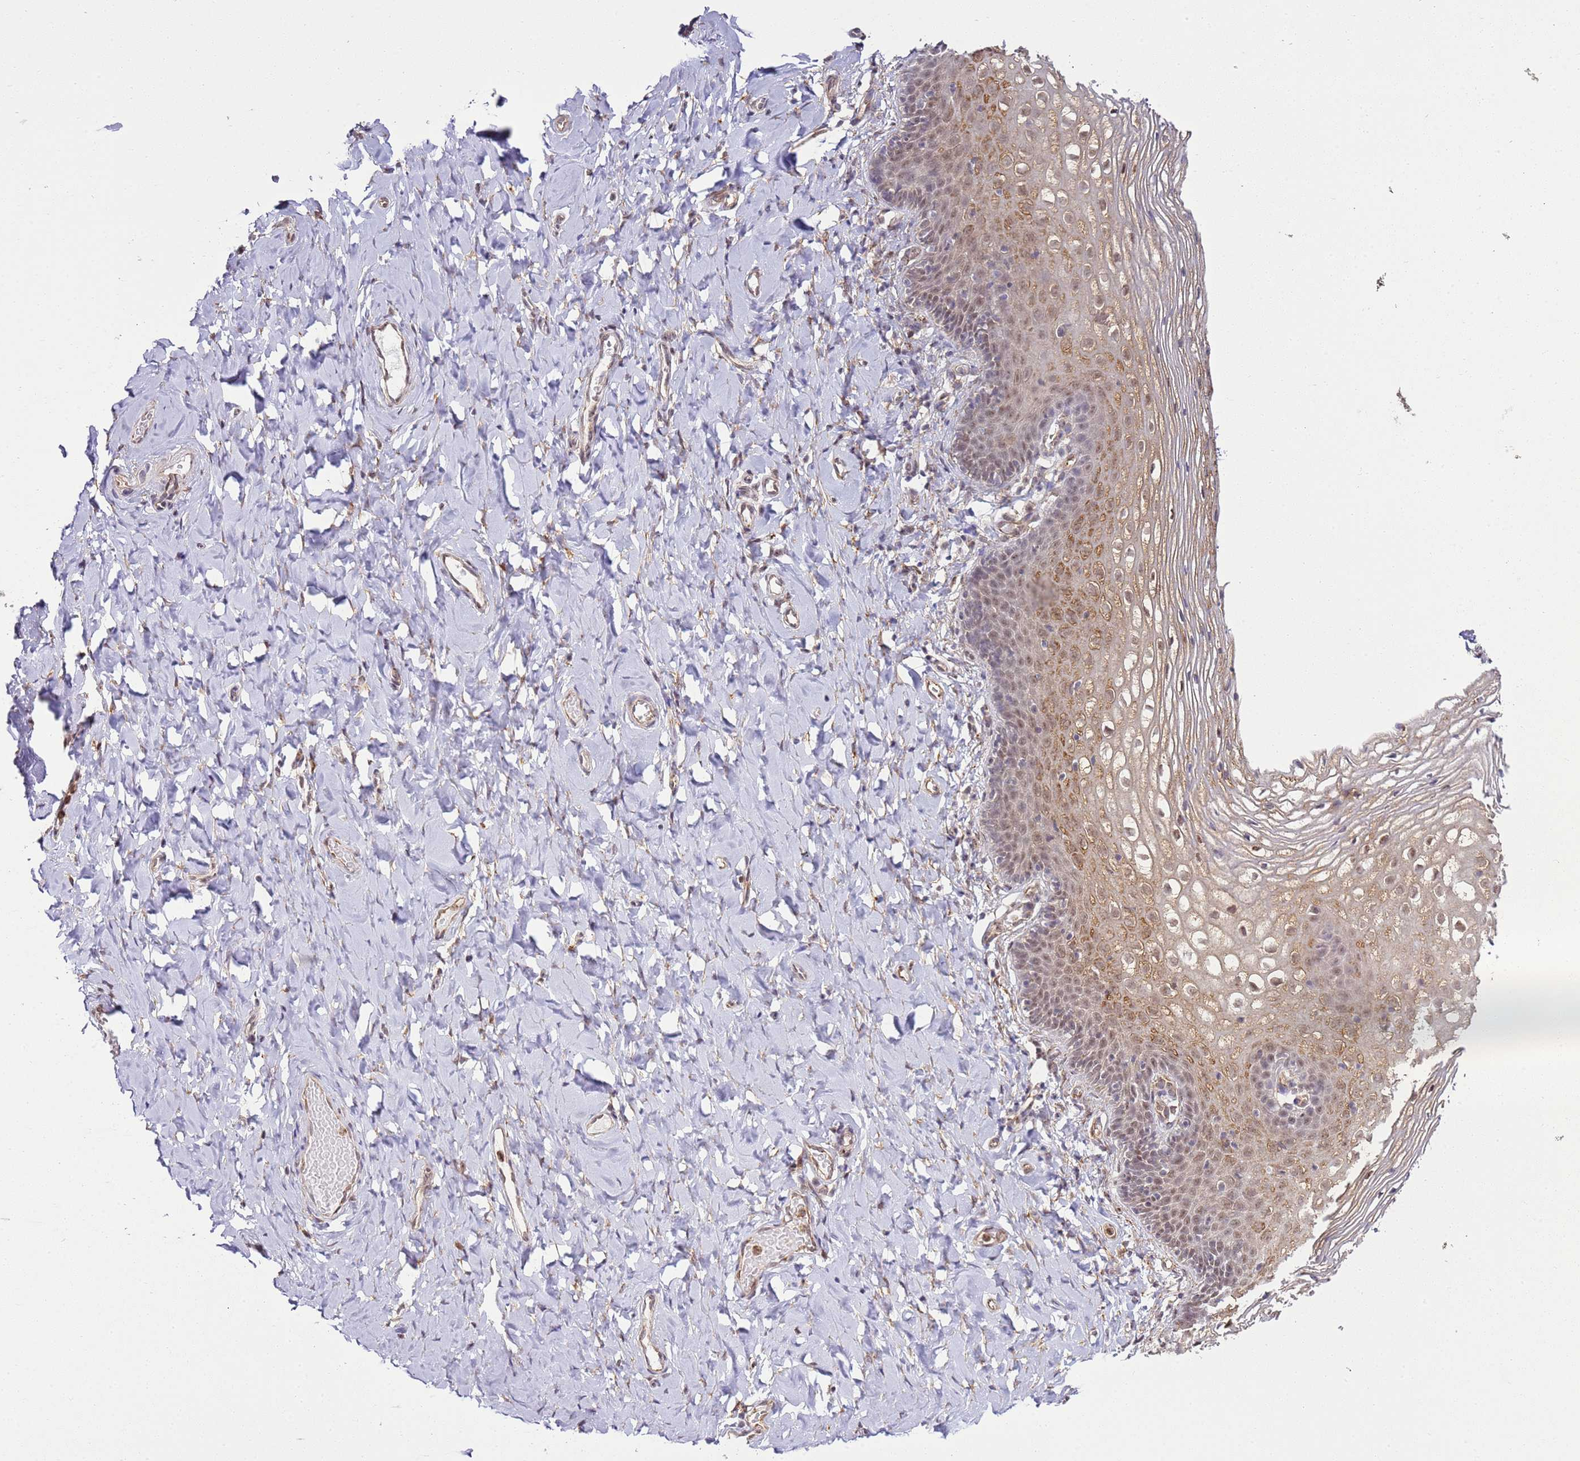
{"staining": {"intensity": "weak", "quantity": "25%-75%", "location": "cytoplasmic/membranous,nuclear"}, "tissue": "vagina", "cell_type": "Squamous epithelial cells", "image_type": "normal", "snomed": [{"axis": "morphology", "description": "Normal tissue, NOS"}, {"axis": "topography", "description": "Vagina"}], "caption": "Immunohistochemical staining of unremarkable vagina demonstrates 25%-75% levels of weak cytoplasmic/membranous,nuclear protein positivity in approximately 25%-75% of squamous epithelial cells.", "gene": "GABRE", "patient": {"sex": "female", "age": 60}}